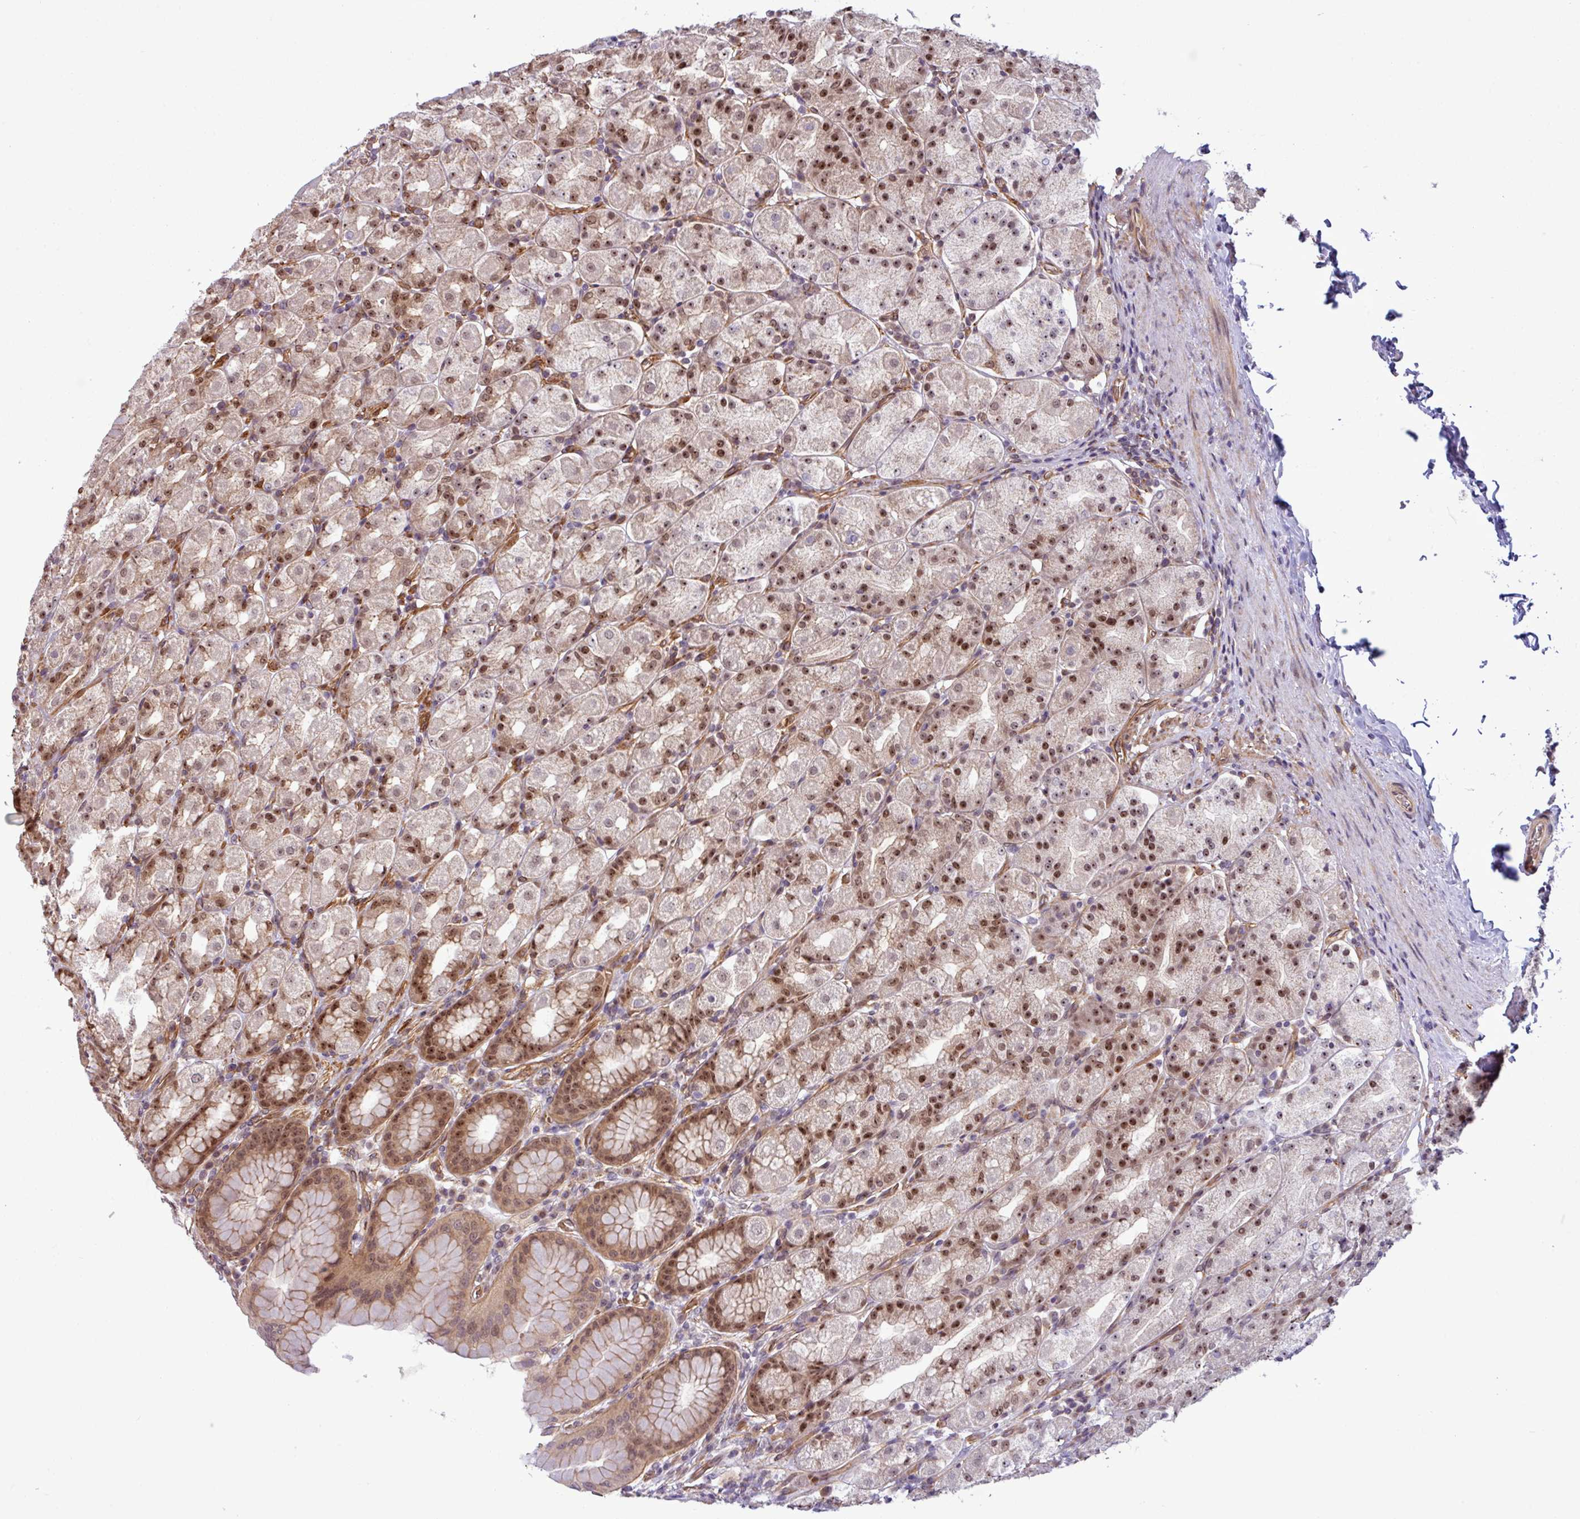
{"staining": {"intensity": "strong", "quantity": "25%-75%", "location": "nuclear"}, "tissue": "stomach", "cell_type": "Glandular cells", "image_type": "normal", "snomed": [{"axis": "morphology", "description": "Normal tissue, NOS"}, {"axis": "topography", "description": "Stomach, upper"}, {"axis": "topography", "description": "Stomach"}], "caption": "Protein analysis of benign stomach exhibits strong nuclear staining in about 25%-75% of glandular cells.", "gene": "C7orf50", "patient": {"sex": "male", "age": 68}}